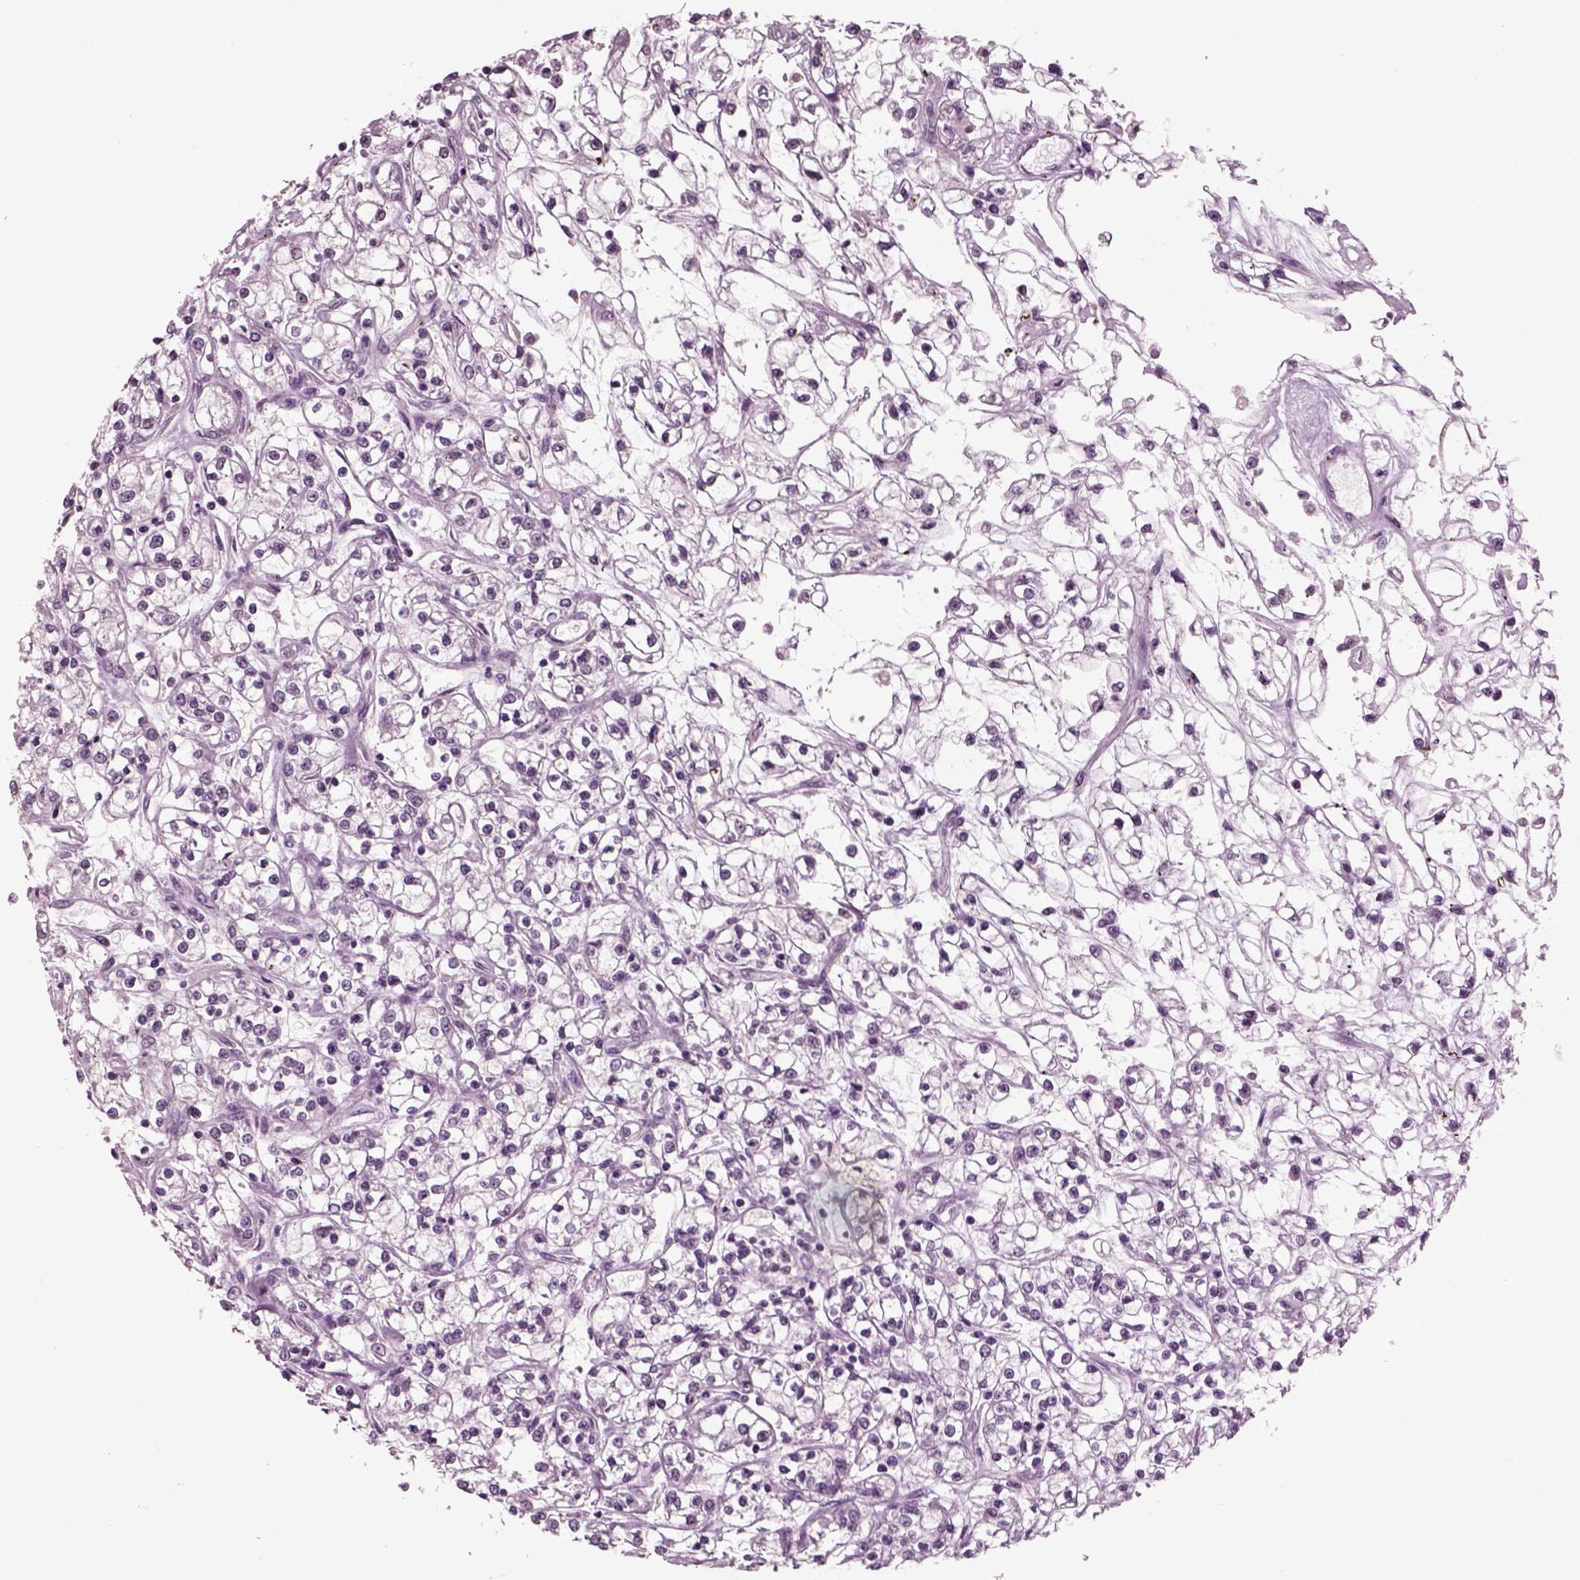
{"staining": {"intensity": "negative", "quantity": "none", "location": "none"}, "tissue": "renal cancer", "cell_type": "Tumor cells", "image_type": "cancer", "snomed": [{"axis": "morphology", "description": "Adenocarcinoma, NOS"}, {"axis": "topography", "description": "Kidney"}], "caption": "Immunohistochemical staining of renal adenocarcinoma shows no significant staining in tumor cells. The staining is performed using DAB brown chromogen with nuclei counter-stained in using hematoxylin.", "gene": "CHGB", "patient": {"sex": "female", "age": 59}}